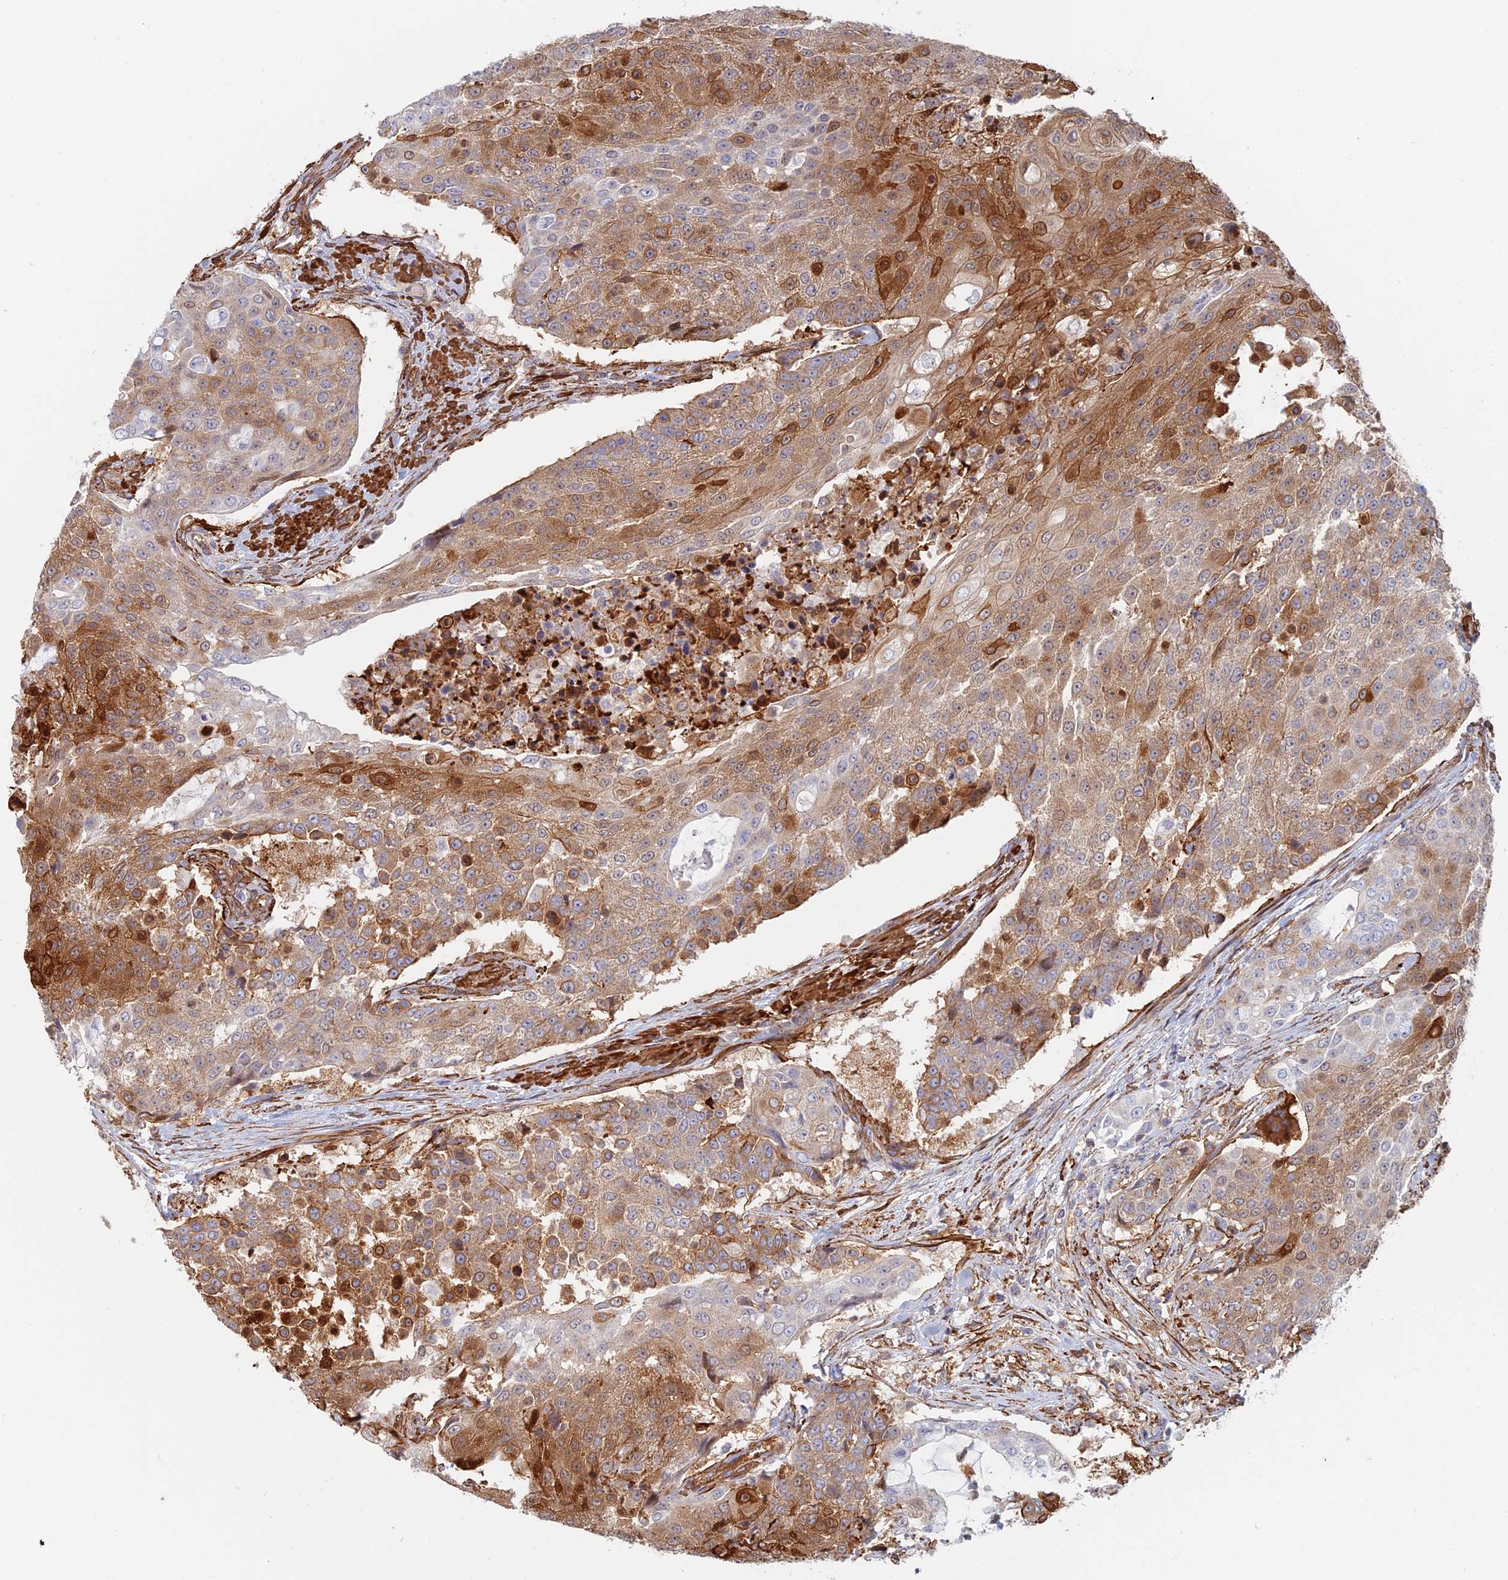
{"staining": {"intensity": "strong", "quantity": "25%-75%", "location": "cytoplasmic/membranous,nuclear"}, "tissue": "urothelial cancer", "cell_type": "Tumor cells", "image_type": "cancer", "snomed": [{"axis": "morphology", "description": "Urothelial carcinoma, High grade"}, {"axis": "topography", "description": "Urinary bladder"}], "caption": "The image displays immunohistochemical staining of high-grade urothelial carcinoma. There is strong cytoplasmic/membranous and nuclear positivity is seen in about 25%-75% of tumor cells.", "gene": "PAK4", "patient": {"sex": "female", "age": 63}}